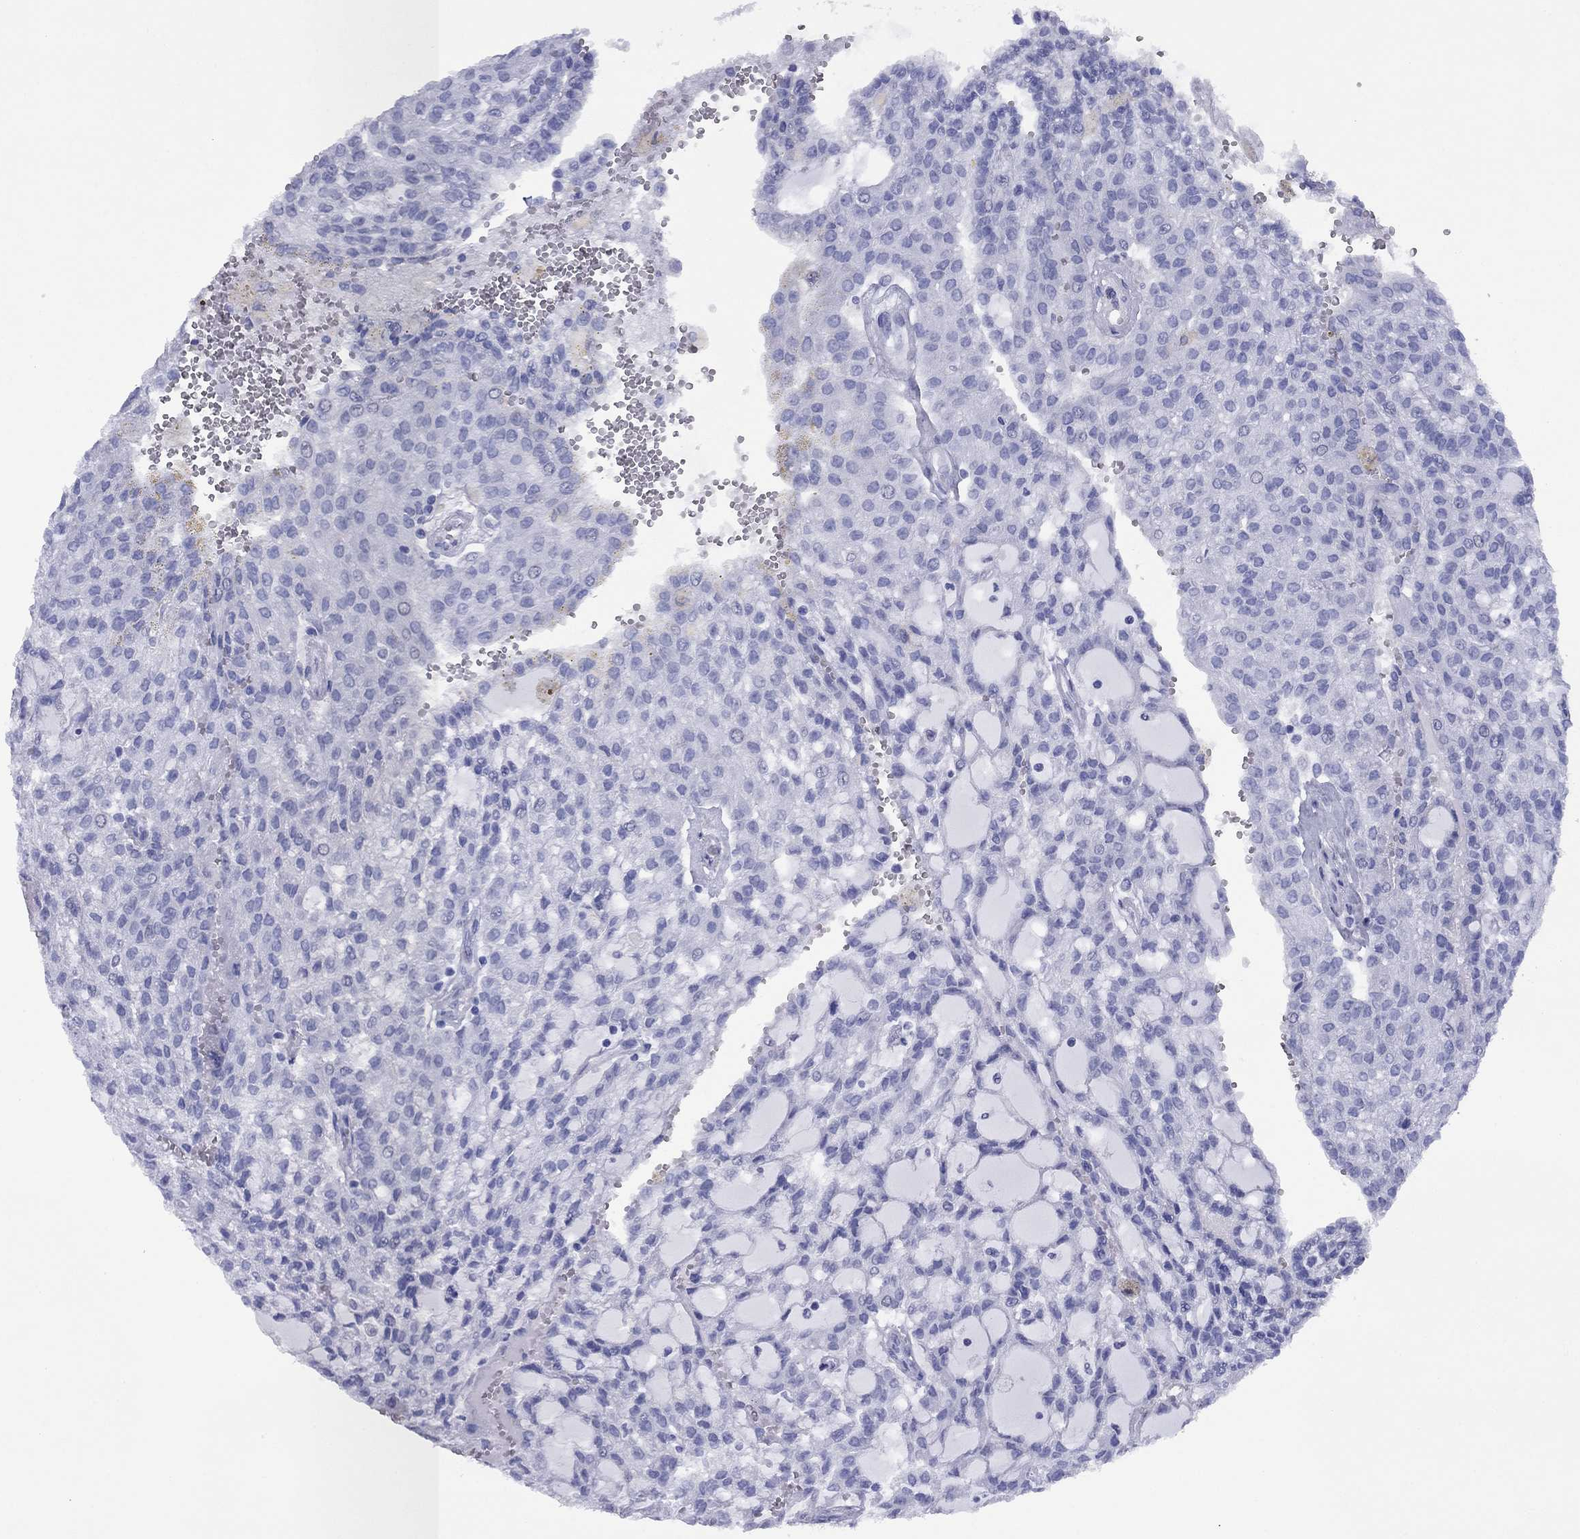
{"staining": {"intensity": "negative", "quantity": "none", "location": "none"}, "tissue": "renal cancer", "cell_type": "Tumor cells", "image_type": "cancer", "snomed": [{"axis": "morphology", "description": "Adenocarcinoma, NOS"}, {"axis": "topography", "description": "Kidney"}], "caption": "Immunohistochemical staining of adenocarcinoma (renal) shows no significant staining in tumor cells. (DAB IHC, high magnification).", "gene": "HAO1", "patient": {"sex": "male", "age": 63}}